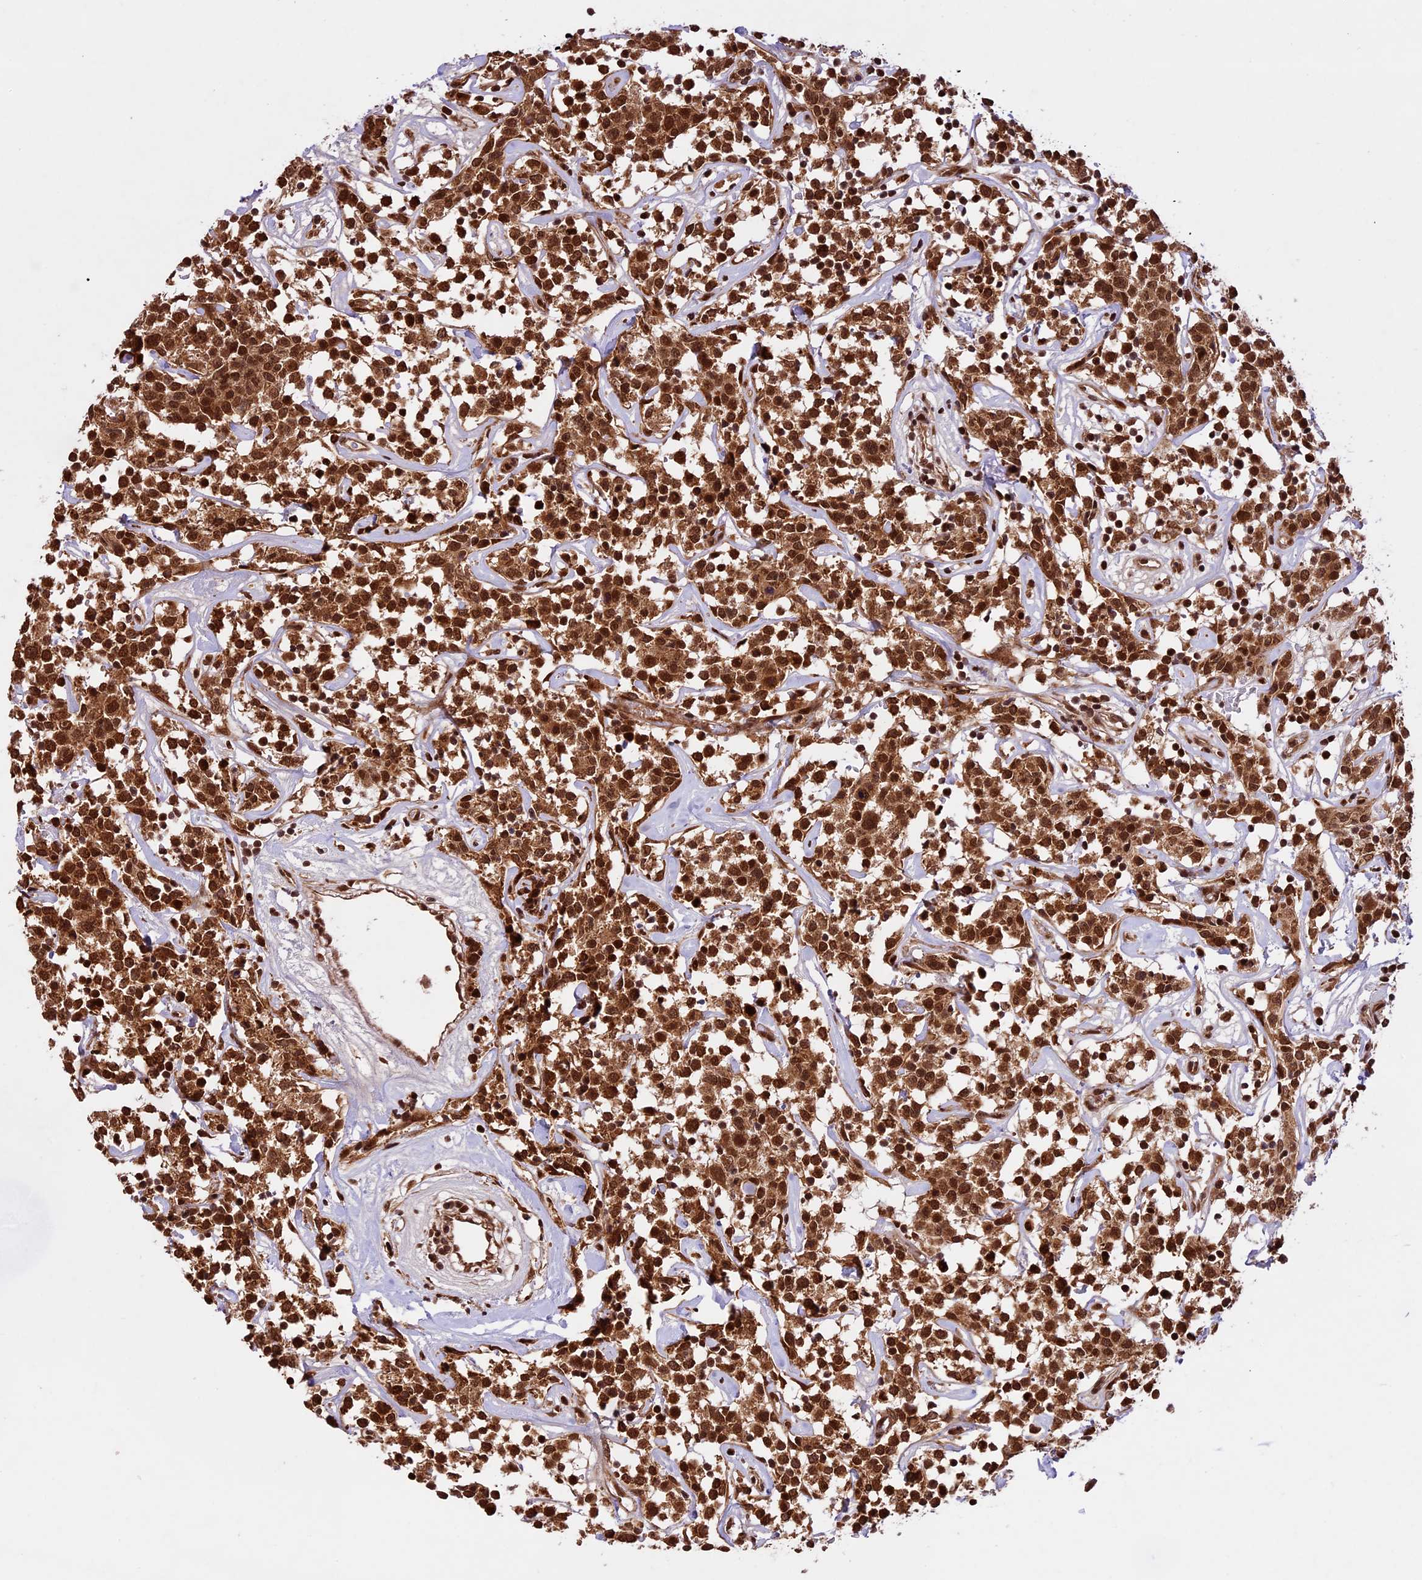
{"staining": {"intensity": "strong", "quantity": ">75%", "location": "cytoplasmic/membranous,nuclear"}, "tissue": "lymphoma", "cell_type": "Tumor cells", "image_type": "cancer", "snomed": [{"axis": "morphology", "description": "Malignant lymphoma, non-Hodgkin's type, Low grade"}, {"axis": "topography", "description": "Small intestine"}], "caption": "Protein expression analysis of lymphoma demonstrates strong cytoplasmic/membranous and nuclear positivity in about >75% of tumor cells.", "gene": "DHX38", "patient": {"sex": "female", "age": 59}}